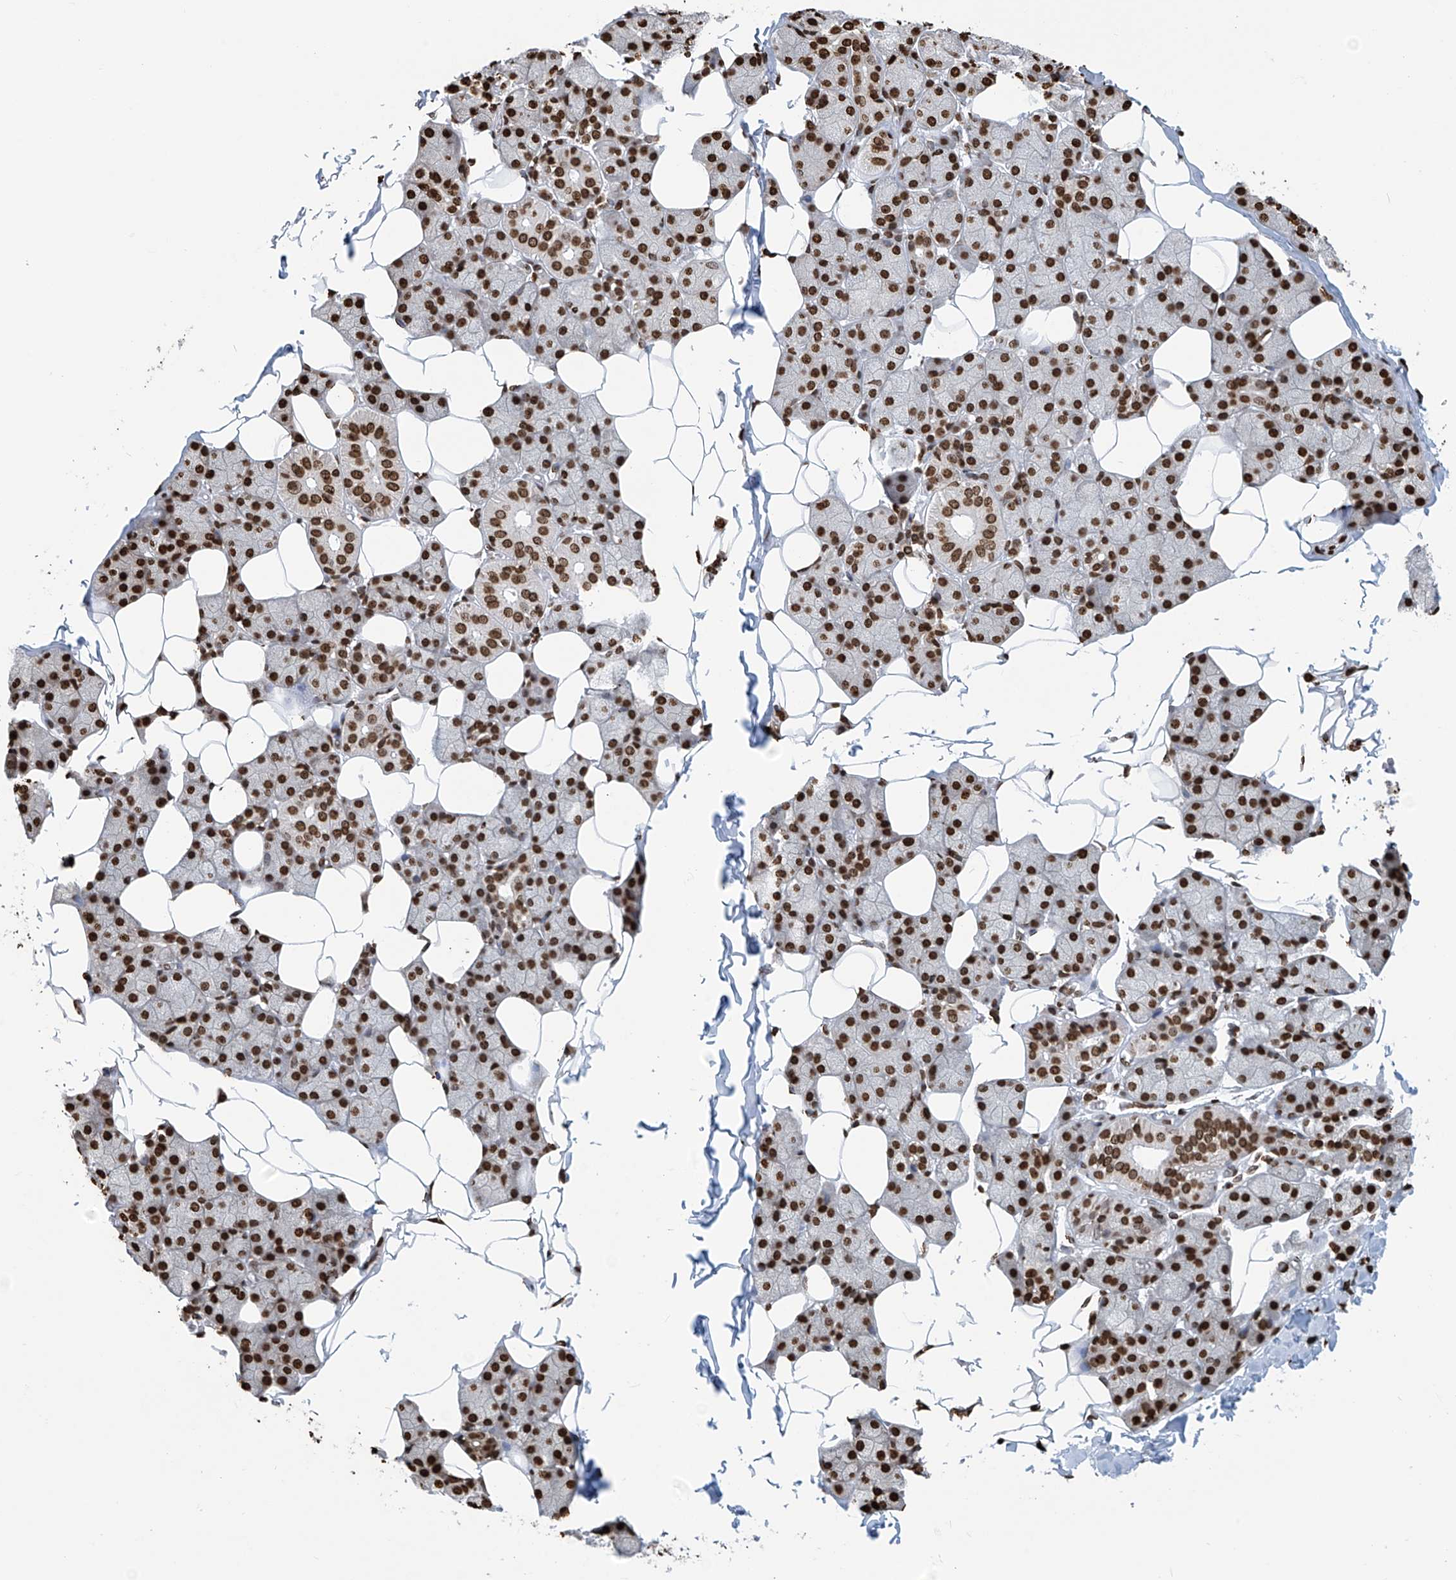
{"staining": {"intensity": "strong", "quantity": ">75%", "location": "nuclear"}, "tissue": "salivary gland", "cell_type": "Glandular cells", "image_type": "normal", "snomed": [{"axis": "morphology", "description": "Normal tissue, NOS"}, {"axis": "topography", "description": "Salivary gland"}], "caption": "IHC photomicrograph of normal salivary gland: human salivary gland stained using IHC shows high levels of strong protein expression localized specifically in the nuclear of glandular cells, appearing as a nuclear brown color.", "gene": "DPPA2", "patient": {"sex": "female", "age": 33}}